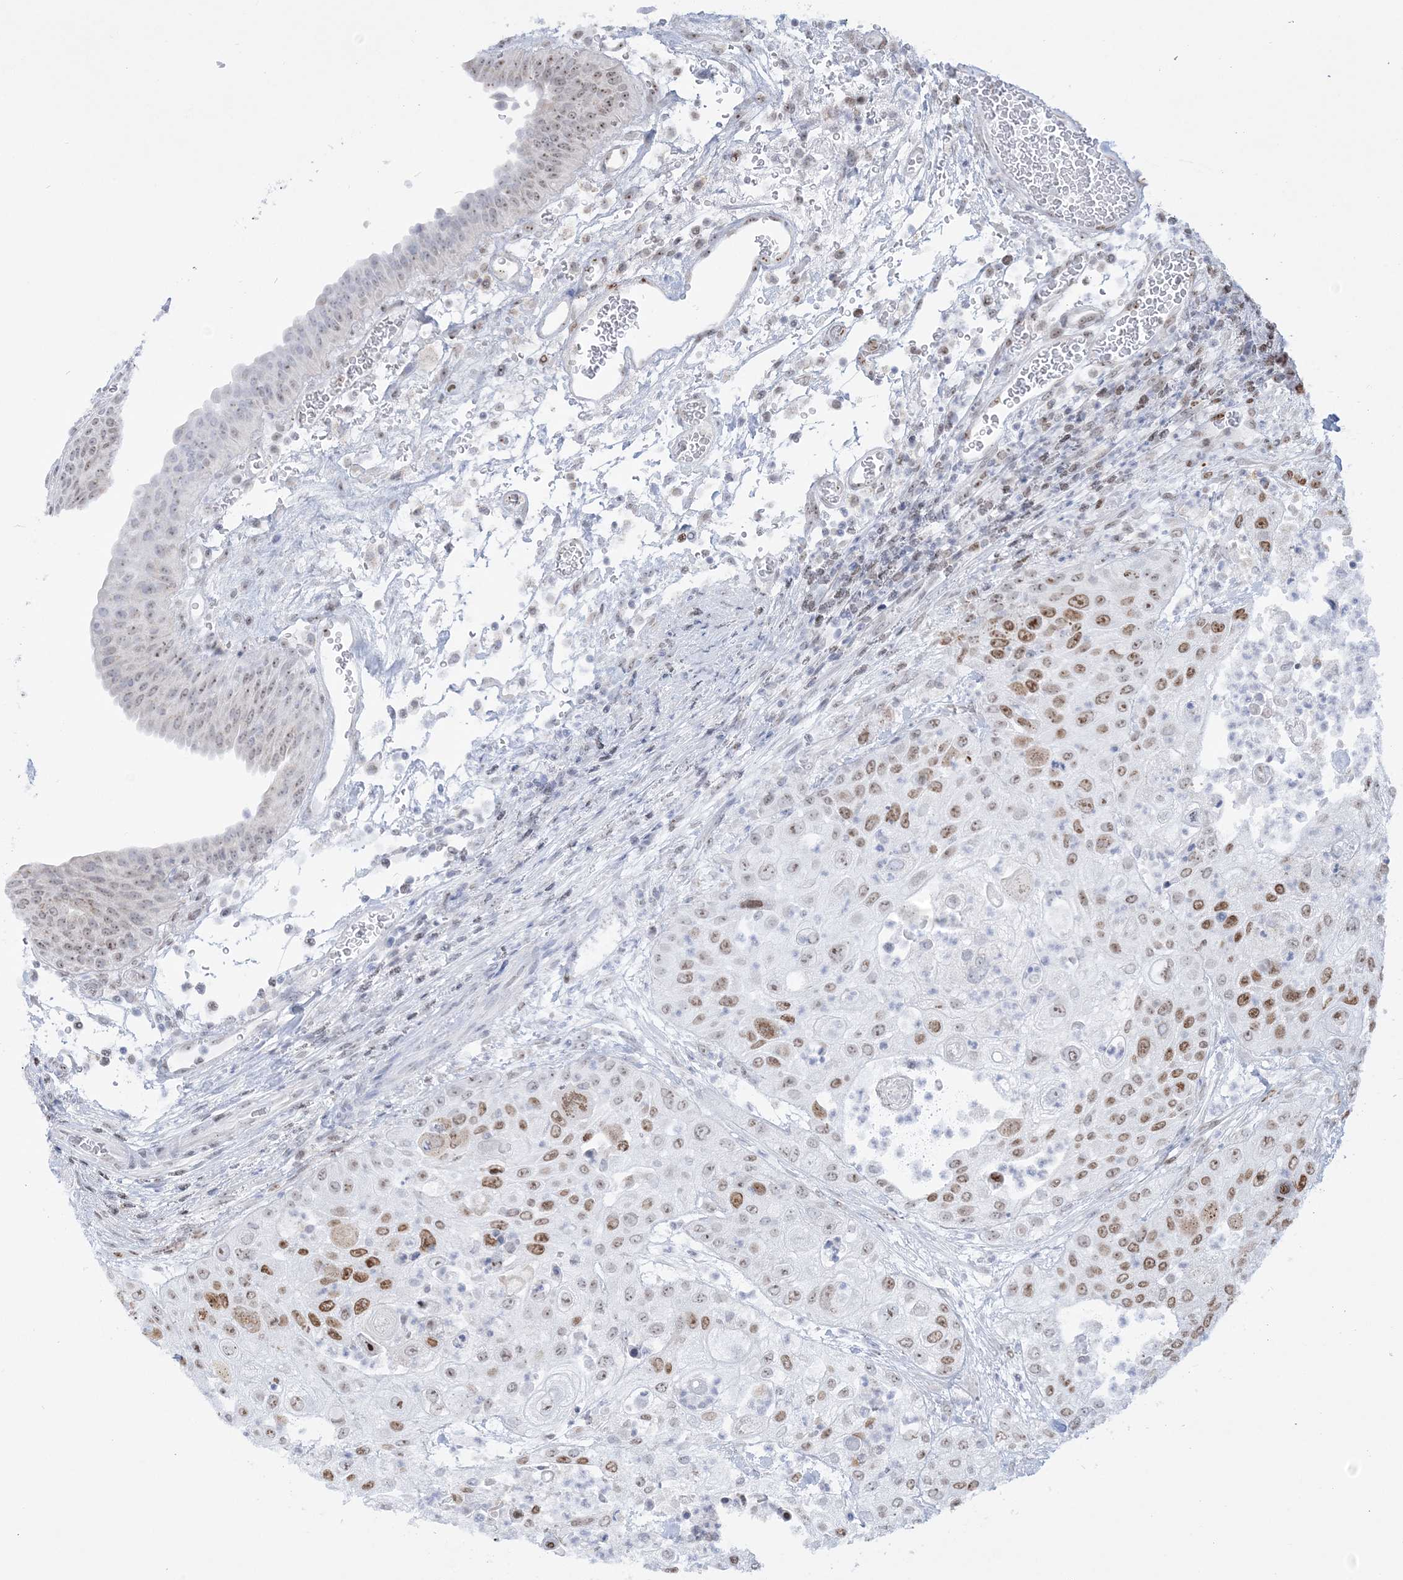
{"staining": {"intensity": "strong", "quantity": "25%-75%", "location": "nuclear"}, "tissue": "urothelial cancer", "cell_type": "Tumor cells", "image_type": "cancer", "snomed": [{"axis": "morphology", "description": "Urothelial carcinoma, High grade"}, {"axis": "topography", "description": "Urinary bladder"}], "caption": "Immunohistochemistry micrograph of urothelial cancer stained for a protein (brown), which shows high levels of strong nuclear expression in approximately 25%-75% of tumor cells.", "gene": "DDX21", "patient": {"sex": "female", "age": 79}}